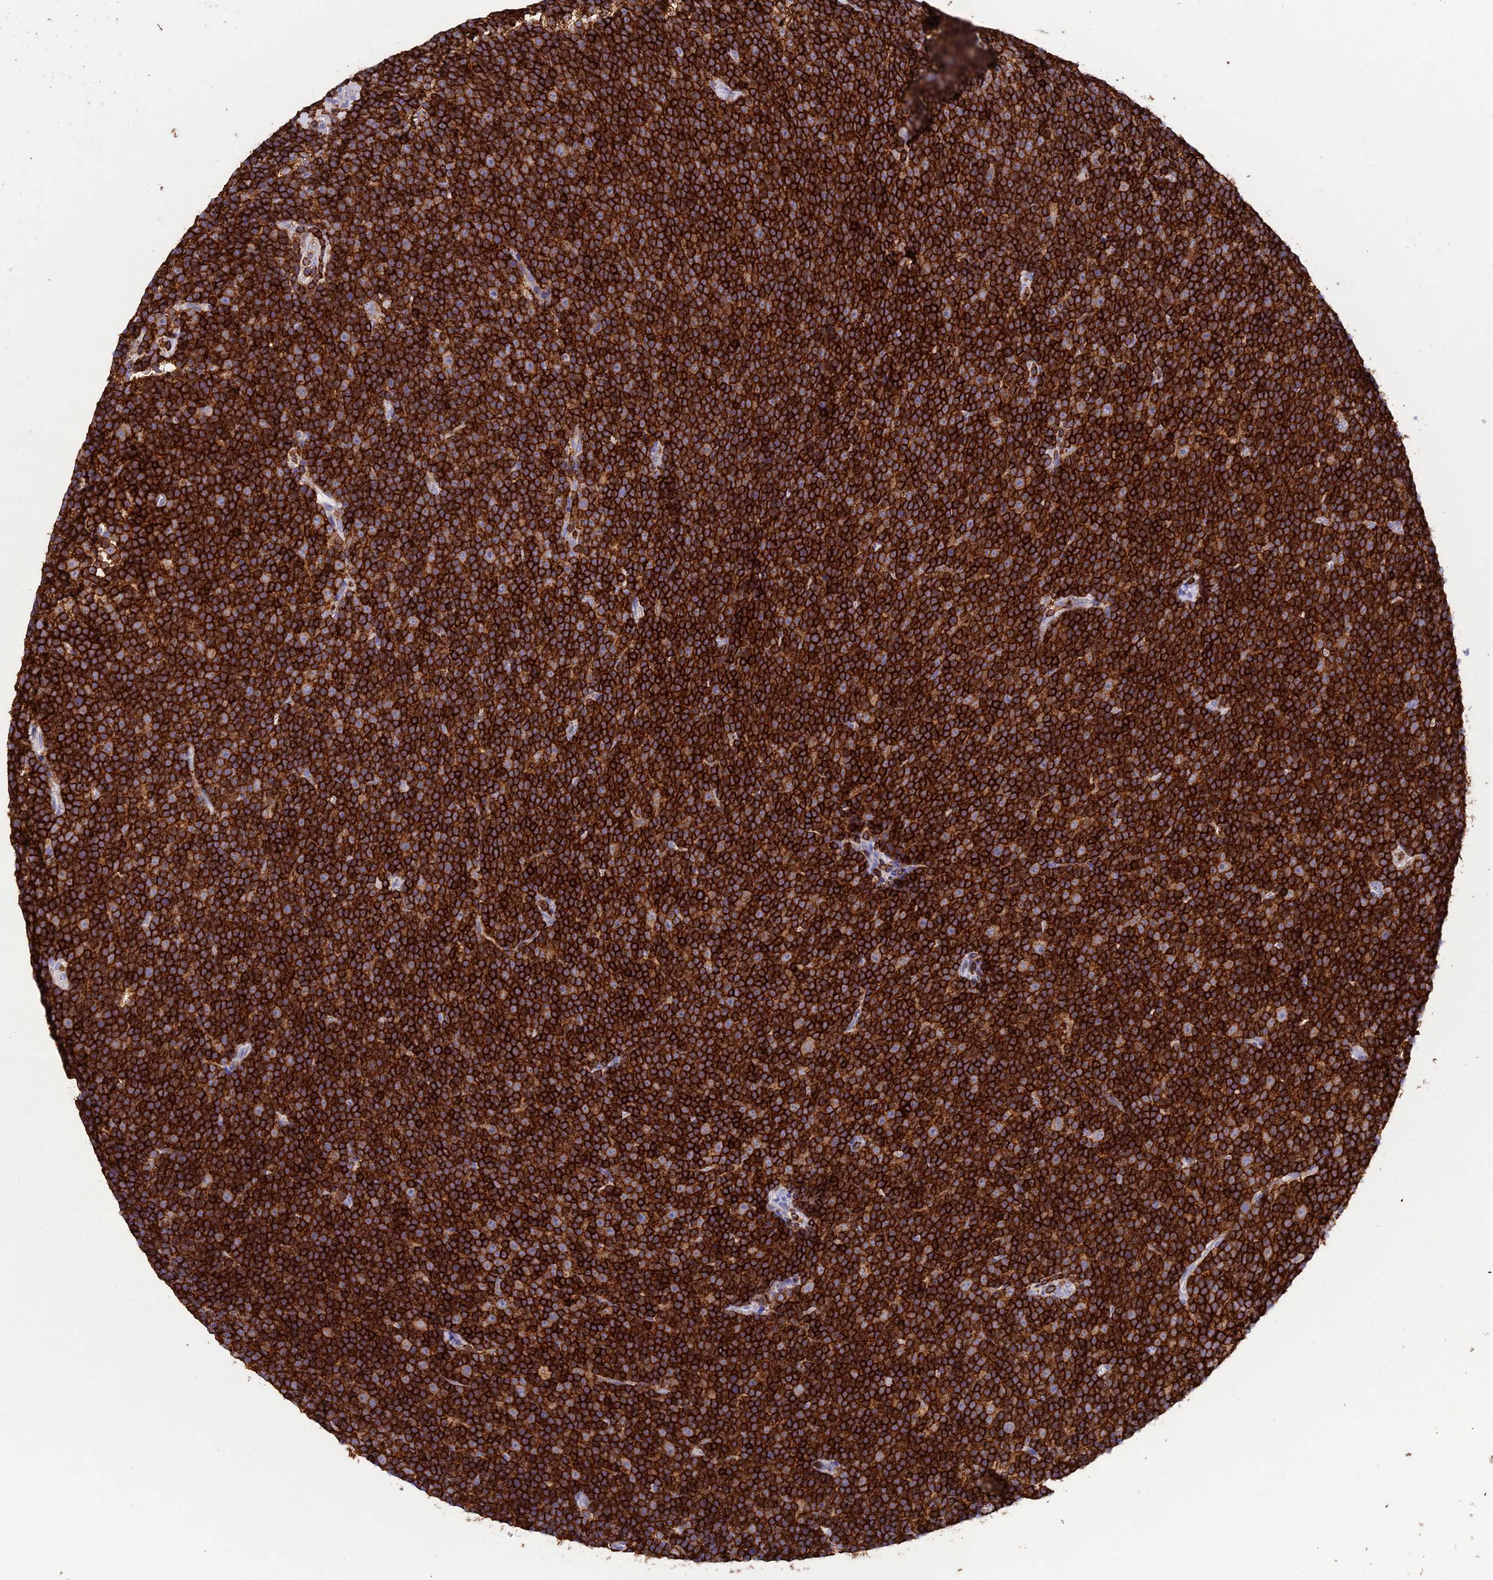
{"staining": {"intensity": "strong", "quantity": ">75%", "location": "cytoplasmic/membranous"}, "tissue": "lymphoma", "cell_type": "Tumor cells", "image_type": "cancer", "snomed": [{"axis": "morphology", "description": "Malignant lymphoma, non-Hodgkin's type, Low grade"}, {"axis": "topography", "description": "Lymph node"}], "caption": "Immunohistochemistry (IHC) image of malignant lymphoma, non-Hodgkin's type (low-grade) stained for a protein (brown), which reveals high levels of strong cytoplasmic/membranous expression in approximately >75% of tumor cells.", "gene": "PTPRCAP", "patient": {"sex": "female", "age": 67}}